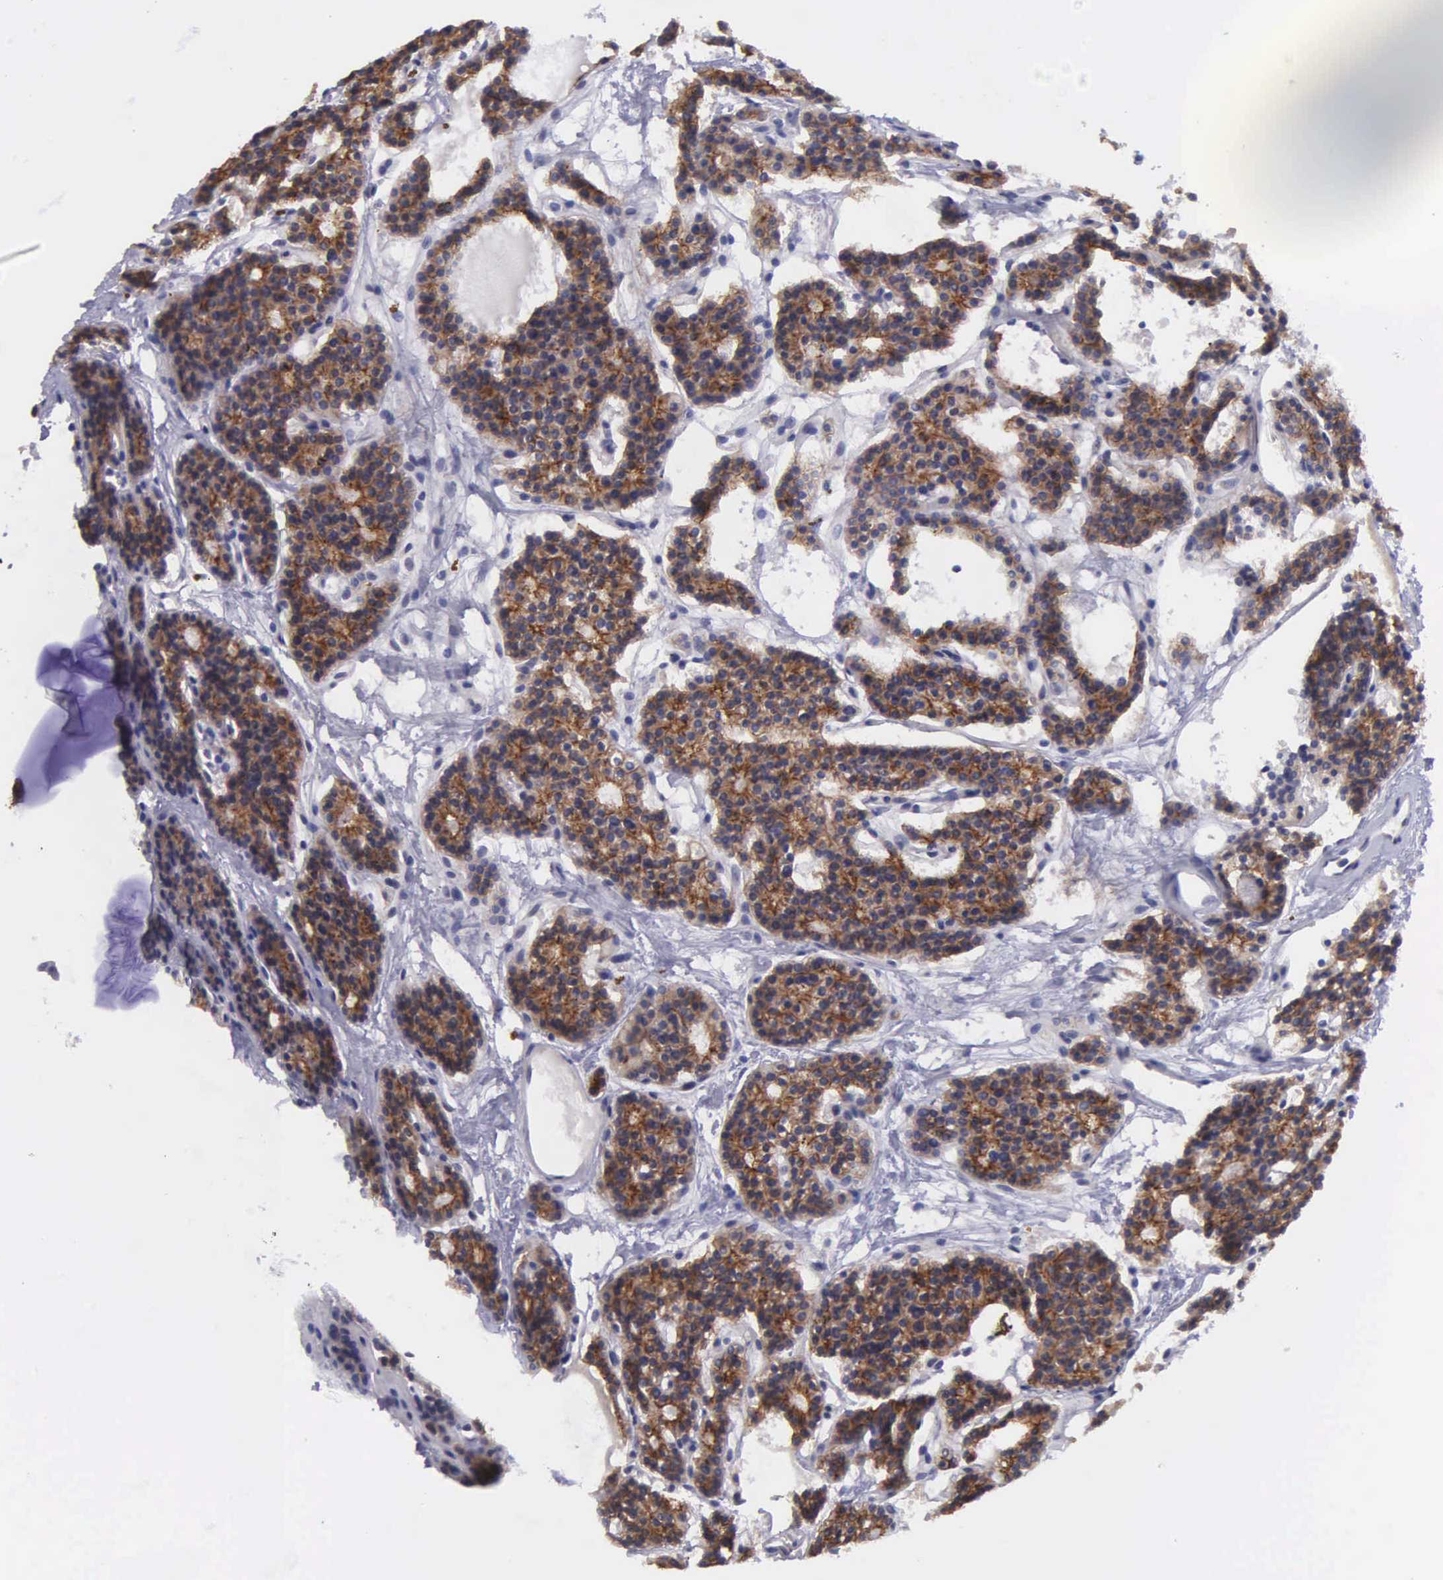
{"staining": {"intensity": "strong", "quantity": ">75%", "location": "cytoplasmic/membranous"}, "tissue": "parathyroid gland", "cell_type": "Glandular cells", "image_type": "normal", "snomed": [{"axis": "morphology", "description": "Normal tissue, NOS"}, {"axis": "topography", "description": "Parathyroid gland"}], "caption": "Unremarkable parathyroid gland was stained to show a protein in brown. There is high levels of strong cytoplasmic/membranous positivity in approximately >75% of glandular cells. (DAB = brown stain, brightfield microscopy at high magnification).", "gene": "MICAL3", "patient": {"sex": "female", "age": 70}}